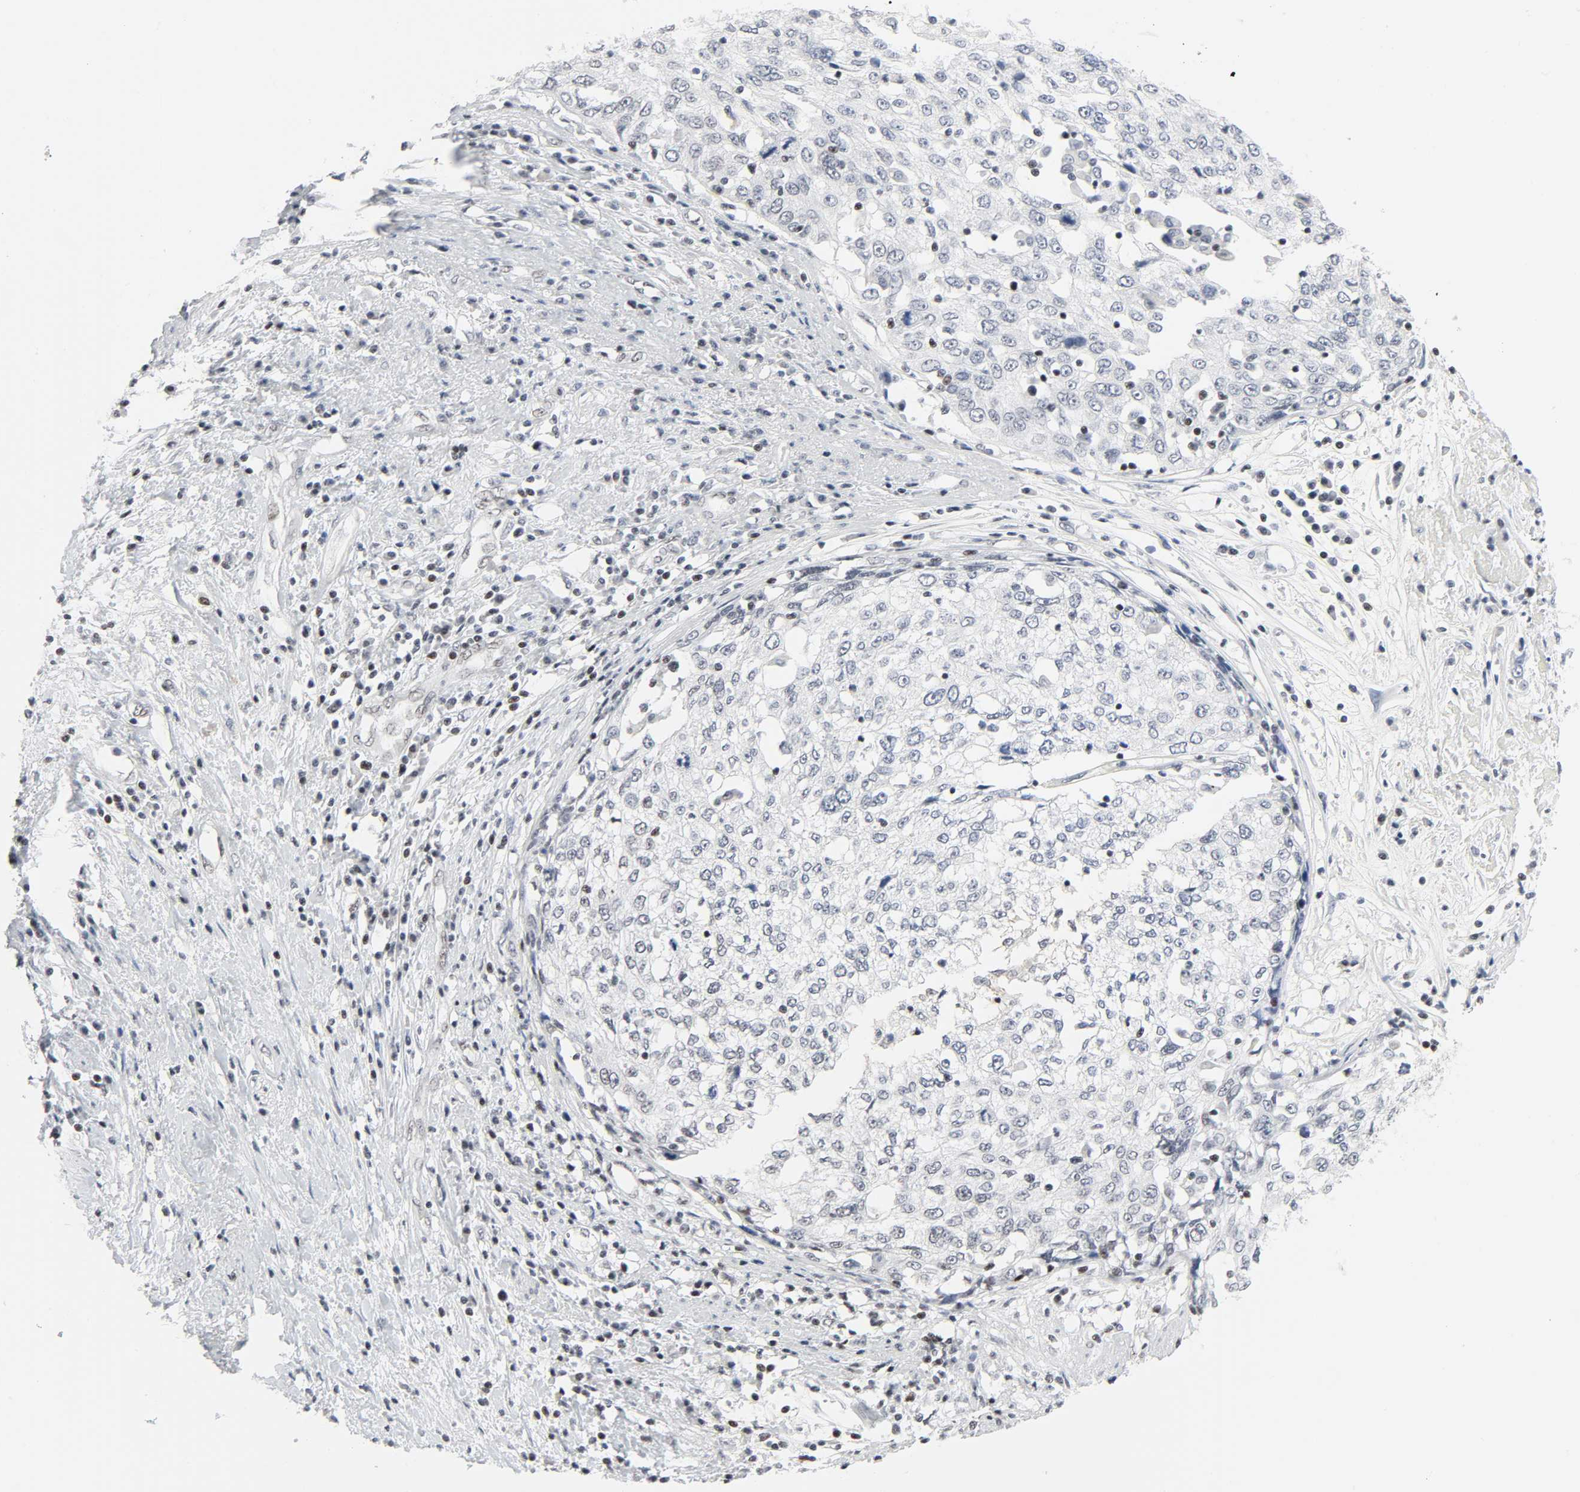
{"staining": {"intensity": "negative", "quantity": "none", "location": "none"}, "tissue": "cervical cancer", "cell_type": "Tumor cells", "image_type": "cancer", "snomed": [{"axis": "morphology", "description": "Normal tissue, NOS"}, {"axis": "morphology", "description": "Squamous cell carcinoma, NOS"}, {"axis": "topography", "description": "Cervix"}], "caption": "A micrograph of cervical cancer (squamous cell carcinoma) stained for a protein shows no brown staining in tumor cells.", "gene": "GABPA", "patient": {"sex": "female", "age": 67}}